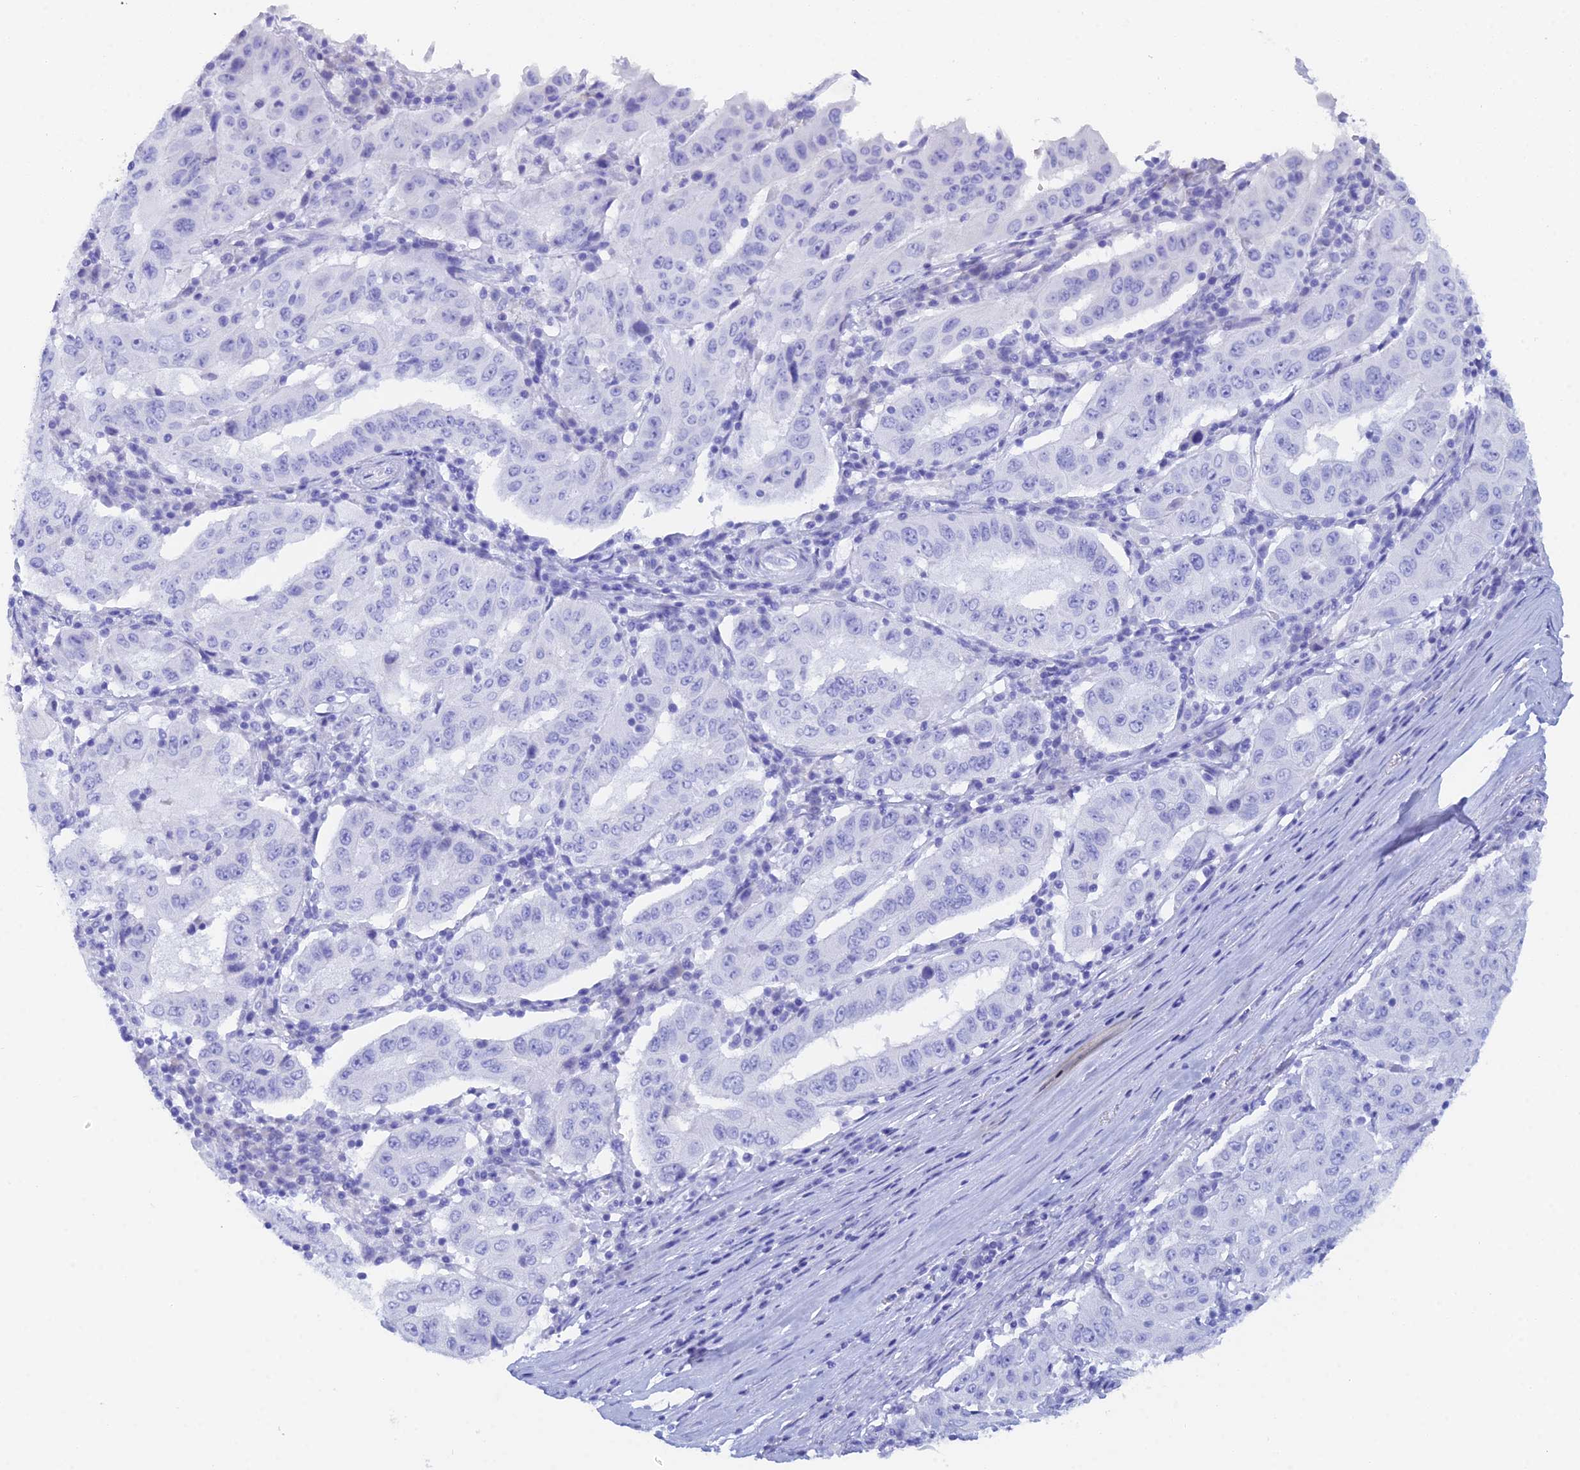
{"staining": {"intensity": "negative", "quantity": "none", "location": "none"}, "tissue": "pancreatic cancer", "cell_type": "Tumor cells", "image_type": "cancer", "snomed": [{"axis": "morphology", "description": "Adenocarcinoma, NOS"}, {"axis": "topography", "description": "Pancreas"}], "caption": "DAB (3,3'-diaminobenzidine) immunohistochemical staining of human pancreatic cancer (adenocarcinoma) demonstrates no significant expression in tumor cells.", "gene": "REG1A", "patient": {"sex": "male", "age": 63}}